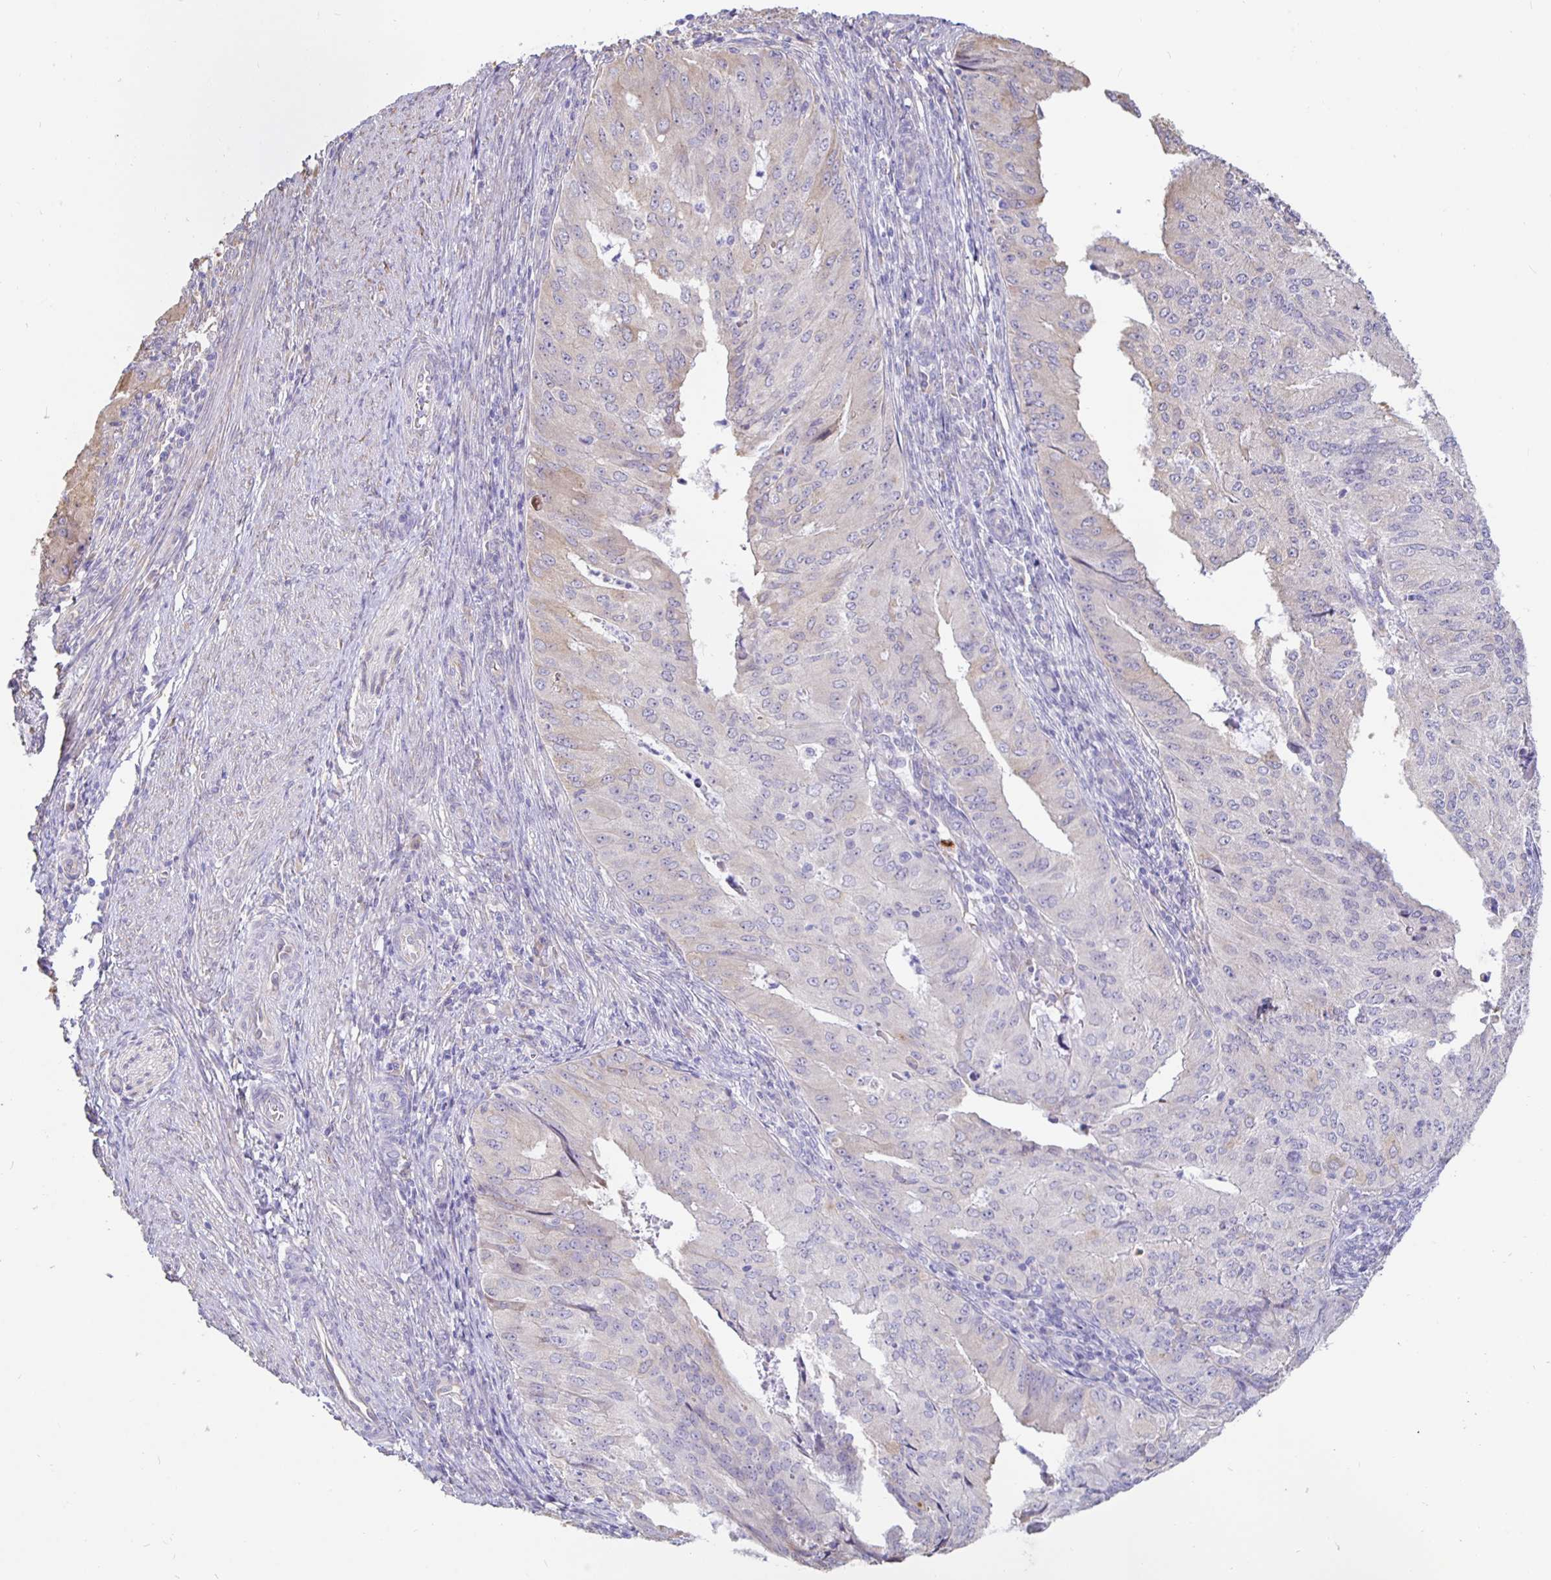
{"staining": {"intensity": "negative", "quantity": "none", "location": "none"}, "tissue": "endometrial cancer", "cell_type": "Tumor cells", "image_type": "cancer", "snomed": [{"axis": "morphology", "description": "Adenocarcinoma, NOS"}, {"axis": "topography", "description": "Endometrium"}], "caption": "The immunohistochemistry (IHC) micrograph has no significant staining in tumor cells of endometrial cancer (adenocarcinoma) tissue. (DAB (3,3'-diaminobenzidine) immunohistochemistry with hematoxylin counter stain).", "gene": "DNAI2", "patient": {"sex": "female", "age": 50}}